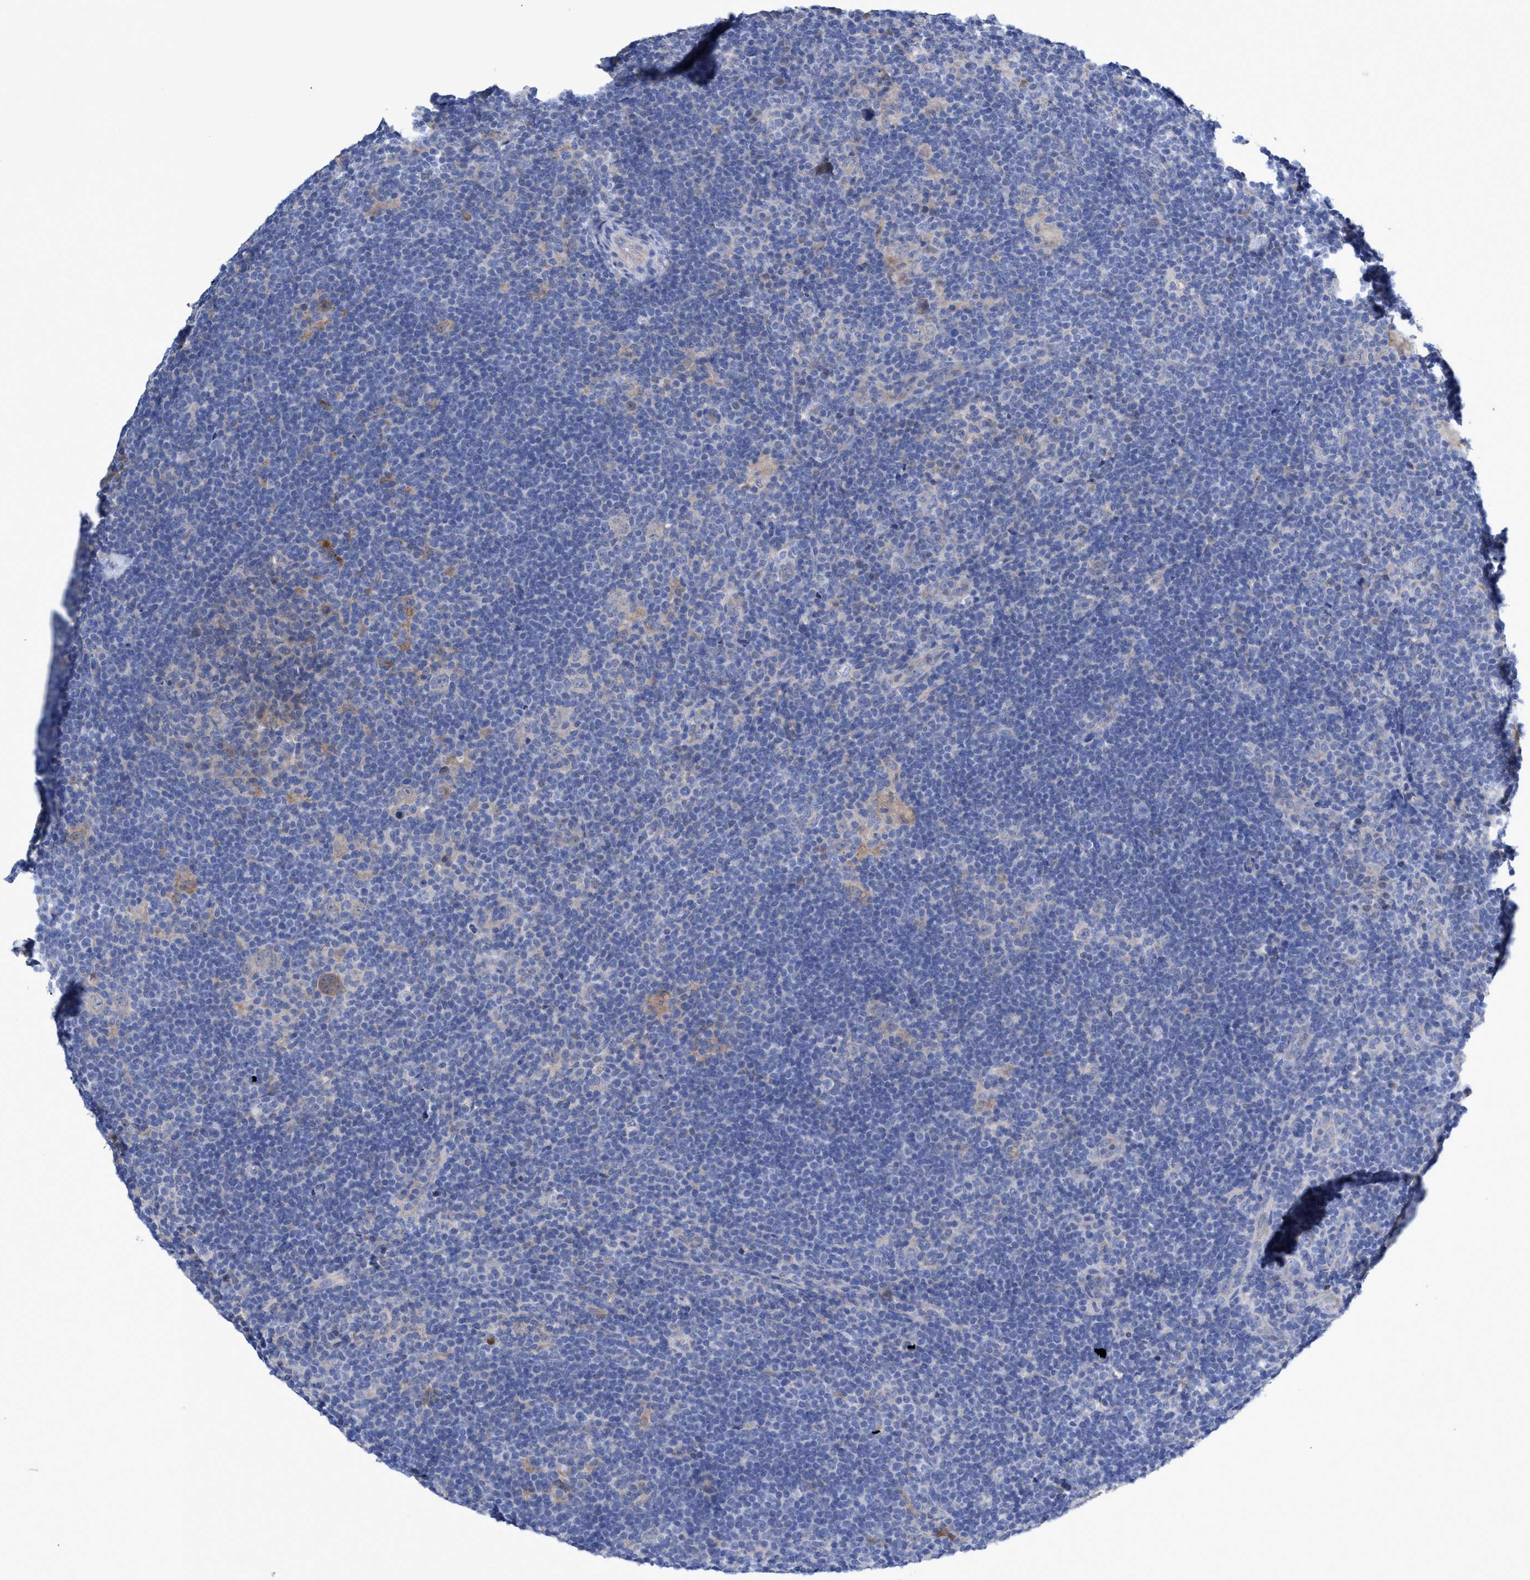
{"staining": {"intensity": "weak", "quantity": "<25%", "location": "cytoplasmic/membranous"}, "tissue": "lymphoma", "cell_type": "Tumor cells", "image_type": "cancer", "snomed": [{"axis": "morphology", "description": "Hodgkin's disease, NOS"}, {"axis": "topography", "description": "Lymph node"}], "caption": "Immunohistochemical staining of human Hodgkin's disease demonstrates no significant staining in tumor cells.", "gene": "SVEP1", "patient": {"sex": "female", "age": 57}}